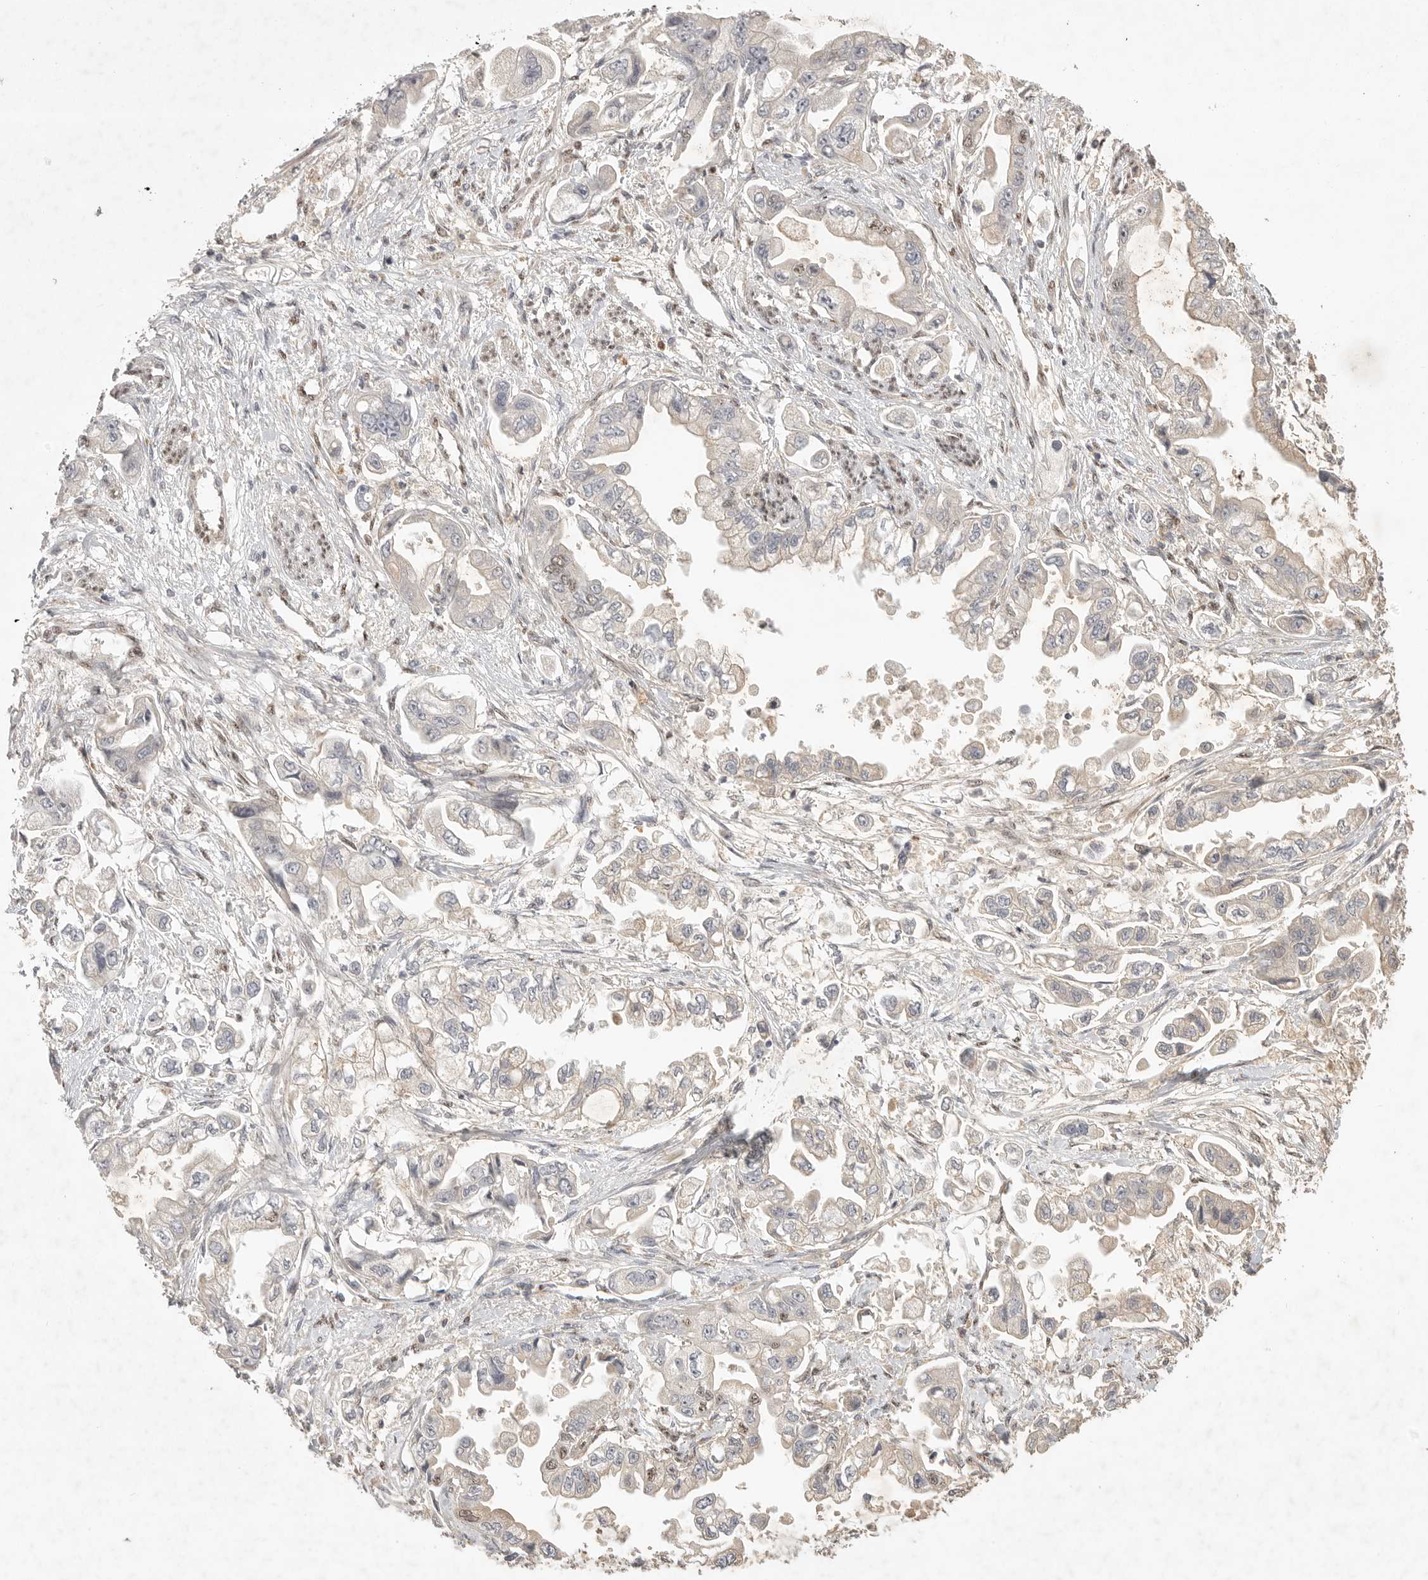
{"staining": {"intensity": "weak", "quantity": "<25%", "location": "nuclear"}, "tissue": "stomach cancer", "cell_type": "Tumor cells", "image_type": "cancer", "snomed": [{"axis": "morphology", "description": "Adenocarcinoma, NOS"}, {"axis": "topography", "description": "Stomach"}], "caption": "High power microscopy image of an immunohistochemistry image of stomach cancer (adenocarcinoma), revealing no significant expression in tumor cells. (Brightfield microscopy of DAB (3,3'-diaminobenzidine) IHC at high magnification).", "gene": "POMP", "patient": {"sex": "male", "age": 62}}